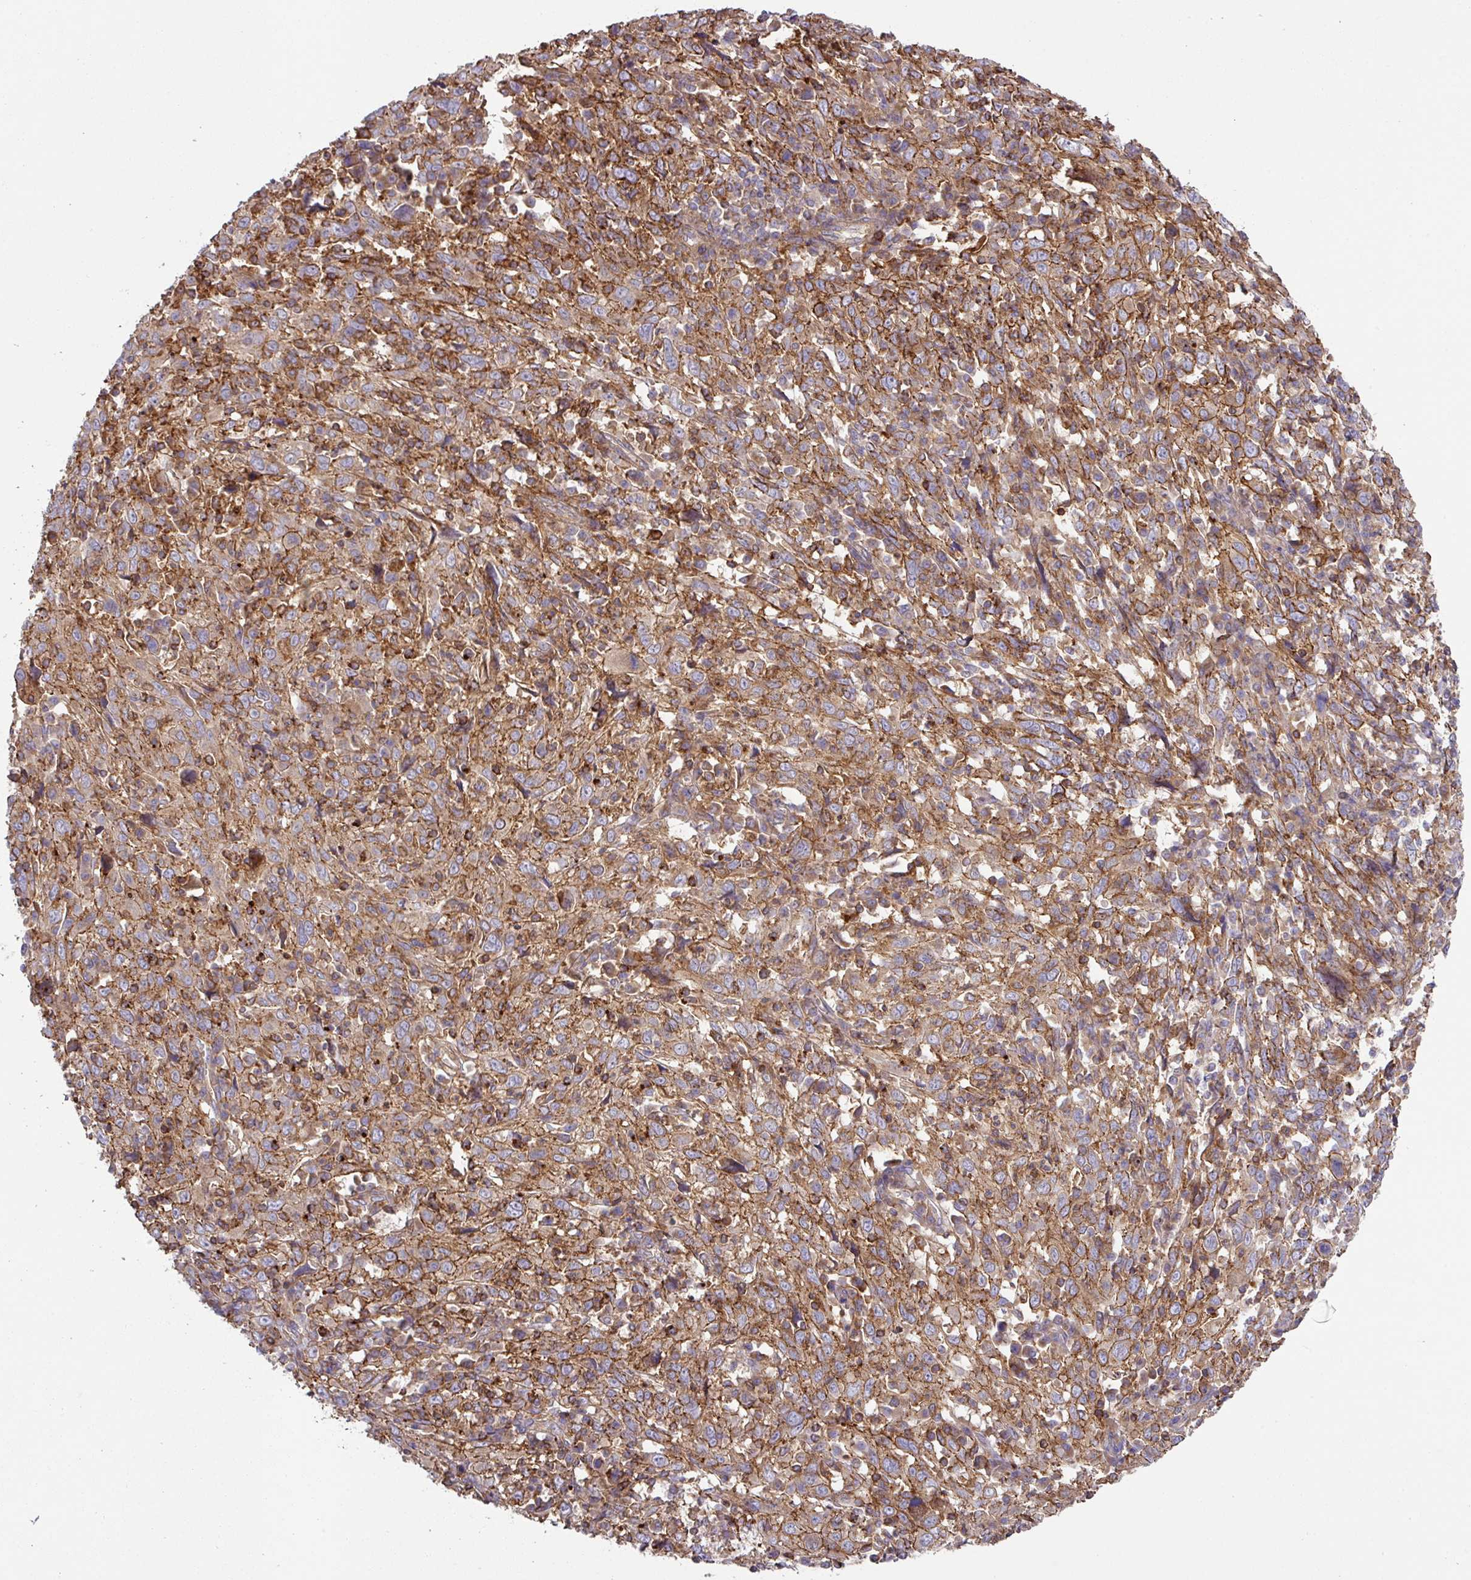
{"staining": {"intensity": "moderate", "quantity": ">75%", "location": "cytoplasmic/membranous"}, "tissue": "cervical cancer", "cell_type": "Tumor cells", "image_type": "cancer", "snomed": [{"axis": "morphology", "description": "Squamous cell carcinoma, NOS"}, {"axis": "topography", "description": "Cervix"}], "caption": "Immunohistochemical staining of human cervical squamous cell carcinoma displays medium levels of moderate cytoplasmic/membranous protein staining in approximately >75% of tumor cells. The protein of interest is shown in brown color, while the nuclei are stained blue.", "gene": "RIC1", "patient": {"sex": "female", "age": 46}}